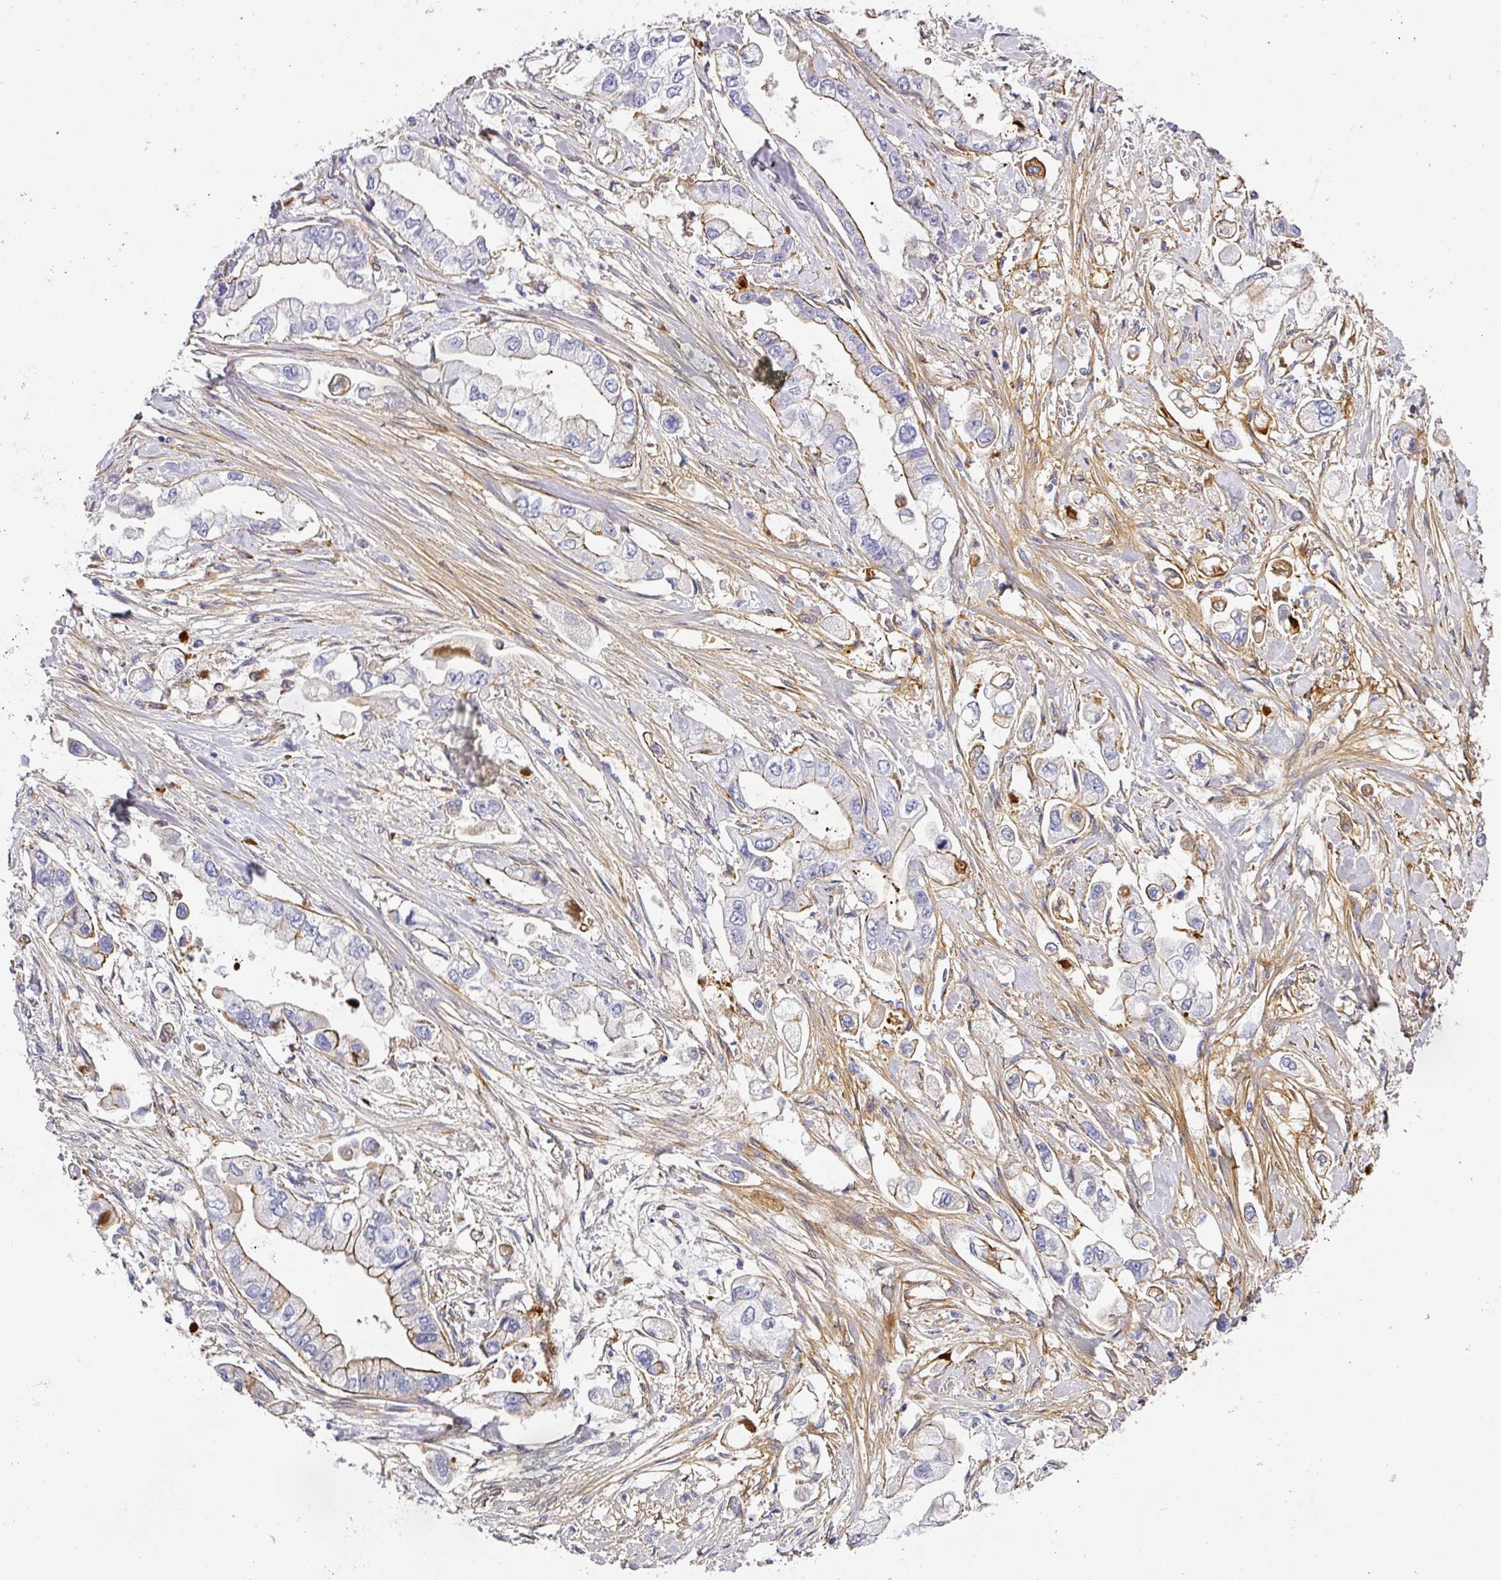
{"staining": {"intensity": "moderate", "quantity": "<25%", "location": "cytoplasmic/membranous"}, "tissue": "stomach cancer", "cell_type": "Tumor cells", "image_type": "cancer", "snomed": [{"axis": "morphology", "description": "Adenocarcinoma, NOS"}, {"axis": "topography", "description": "Stomach"}], "caption": "An image showing moderate cytoplasmic/membranous staining in approximately <25% of tumor cells in stomach adenocarcinoma, as visualized by brown immunohistochemical staining.", "gene": "ANKRD29", "patient": {"sex": "male", "age": 62}}